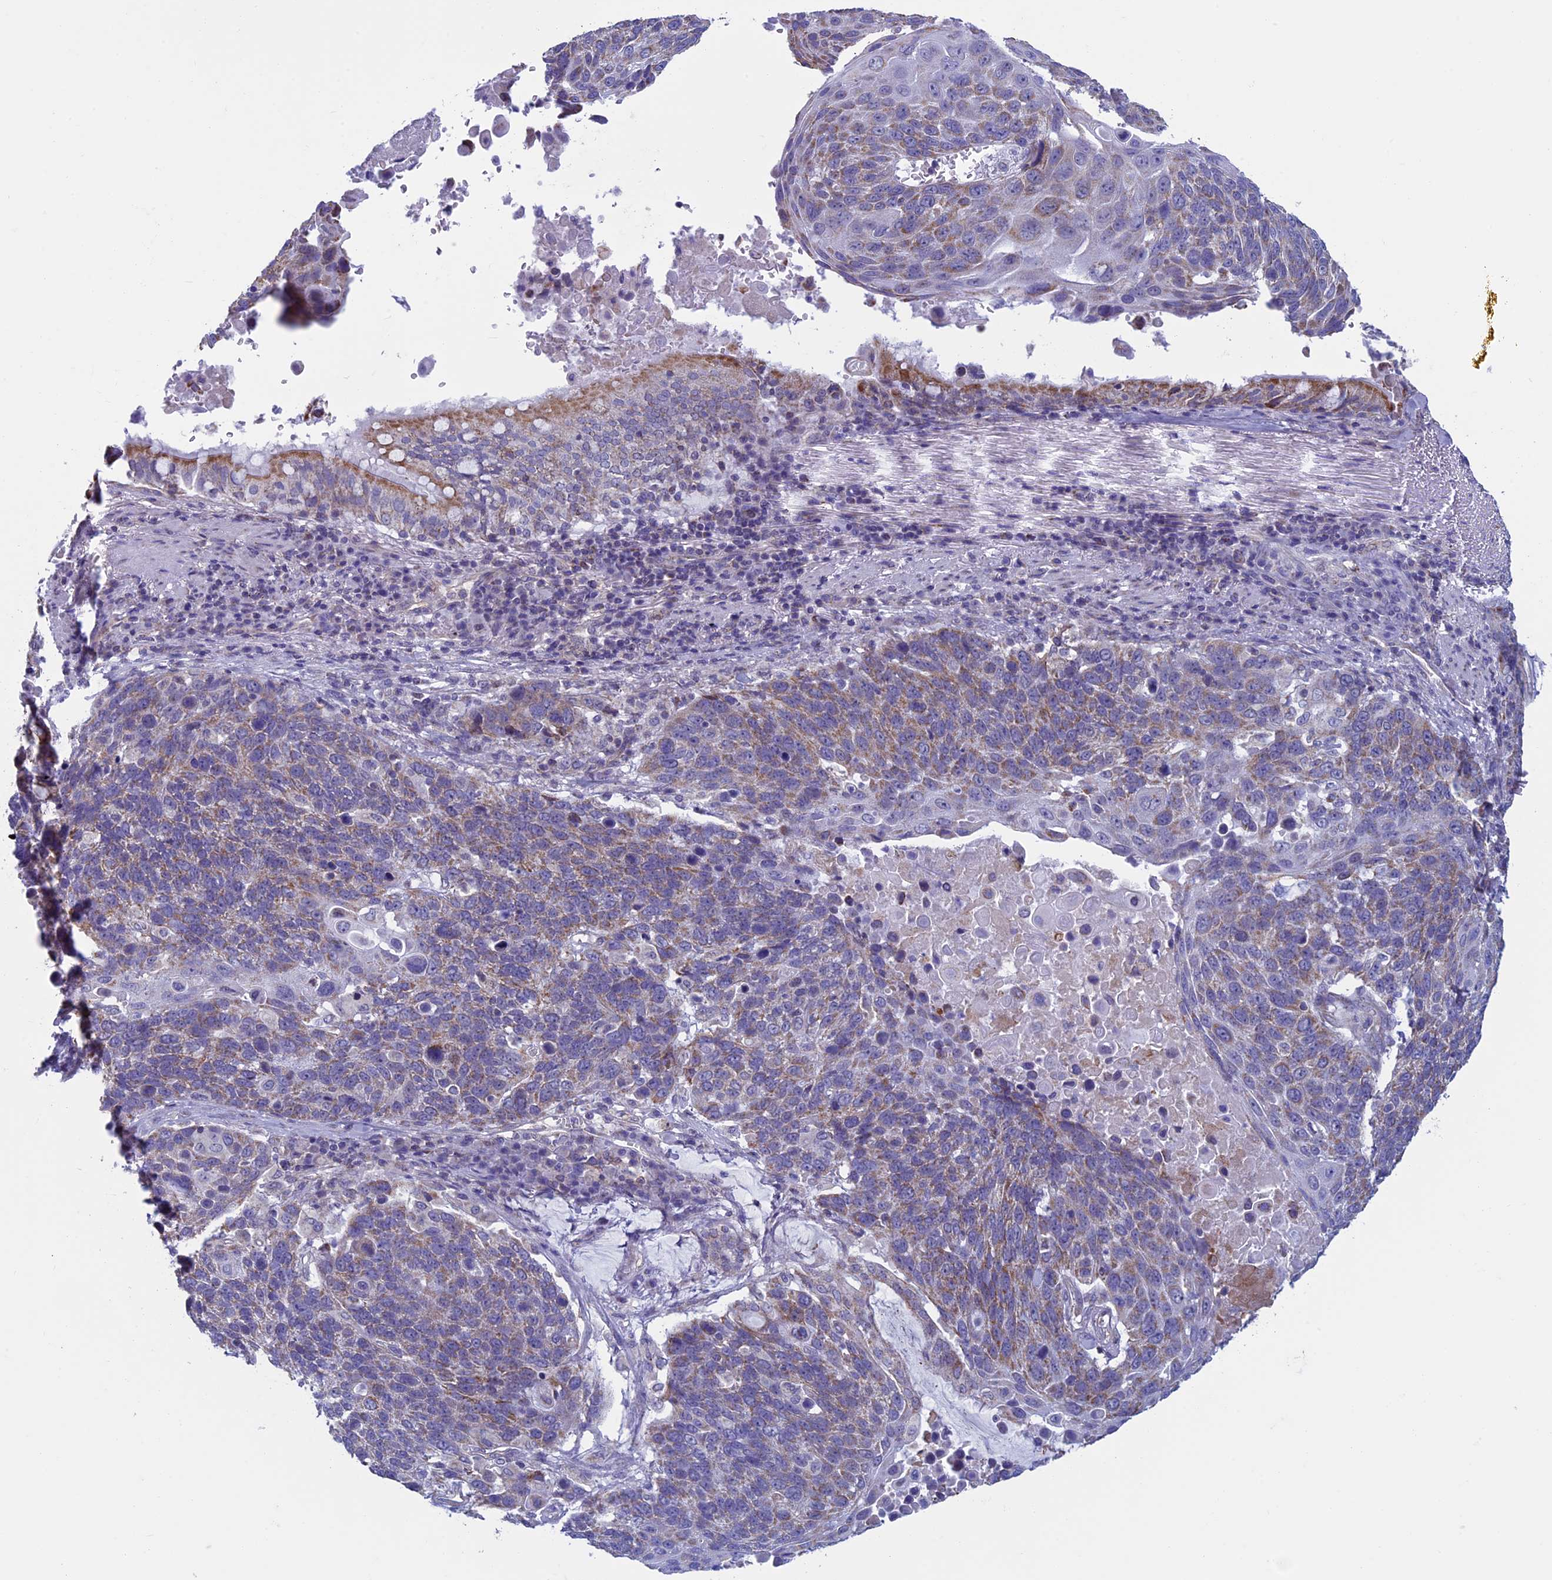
{"staining": {"intensity": "weak", "quantity": "25%-75%", "location": "cytoplasmic/membranous"}, "tissue": "lung cancer", "cell_type": "Tumor cells", "image_type": "cancer", "snomed": [{"axis": "morphology", "description": "Squamous cell carcinoma, NOS"}, {"axis": "topography", "description": "Lung"}], "caption": "Immunohistochemical staining of human lung cancer reveals low levels of weak cytoplasmic/membranous staining in approximately 25%-75% of tumor cells.", "gene": "MFSD12", "patient": {"sex": "male", "age": 66}}